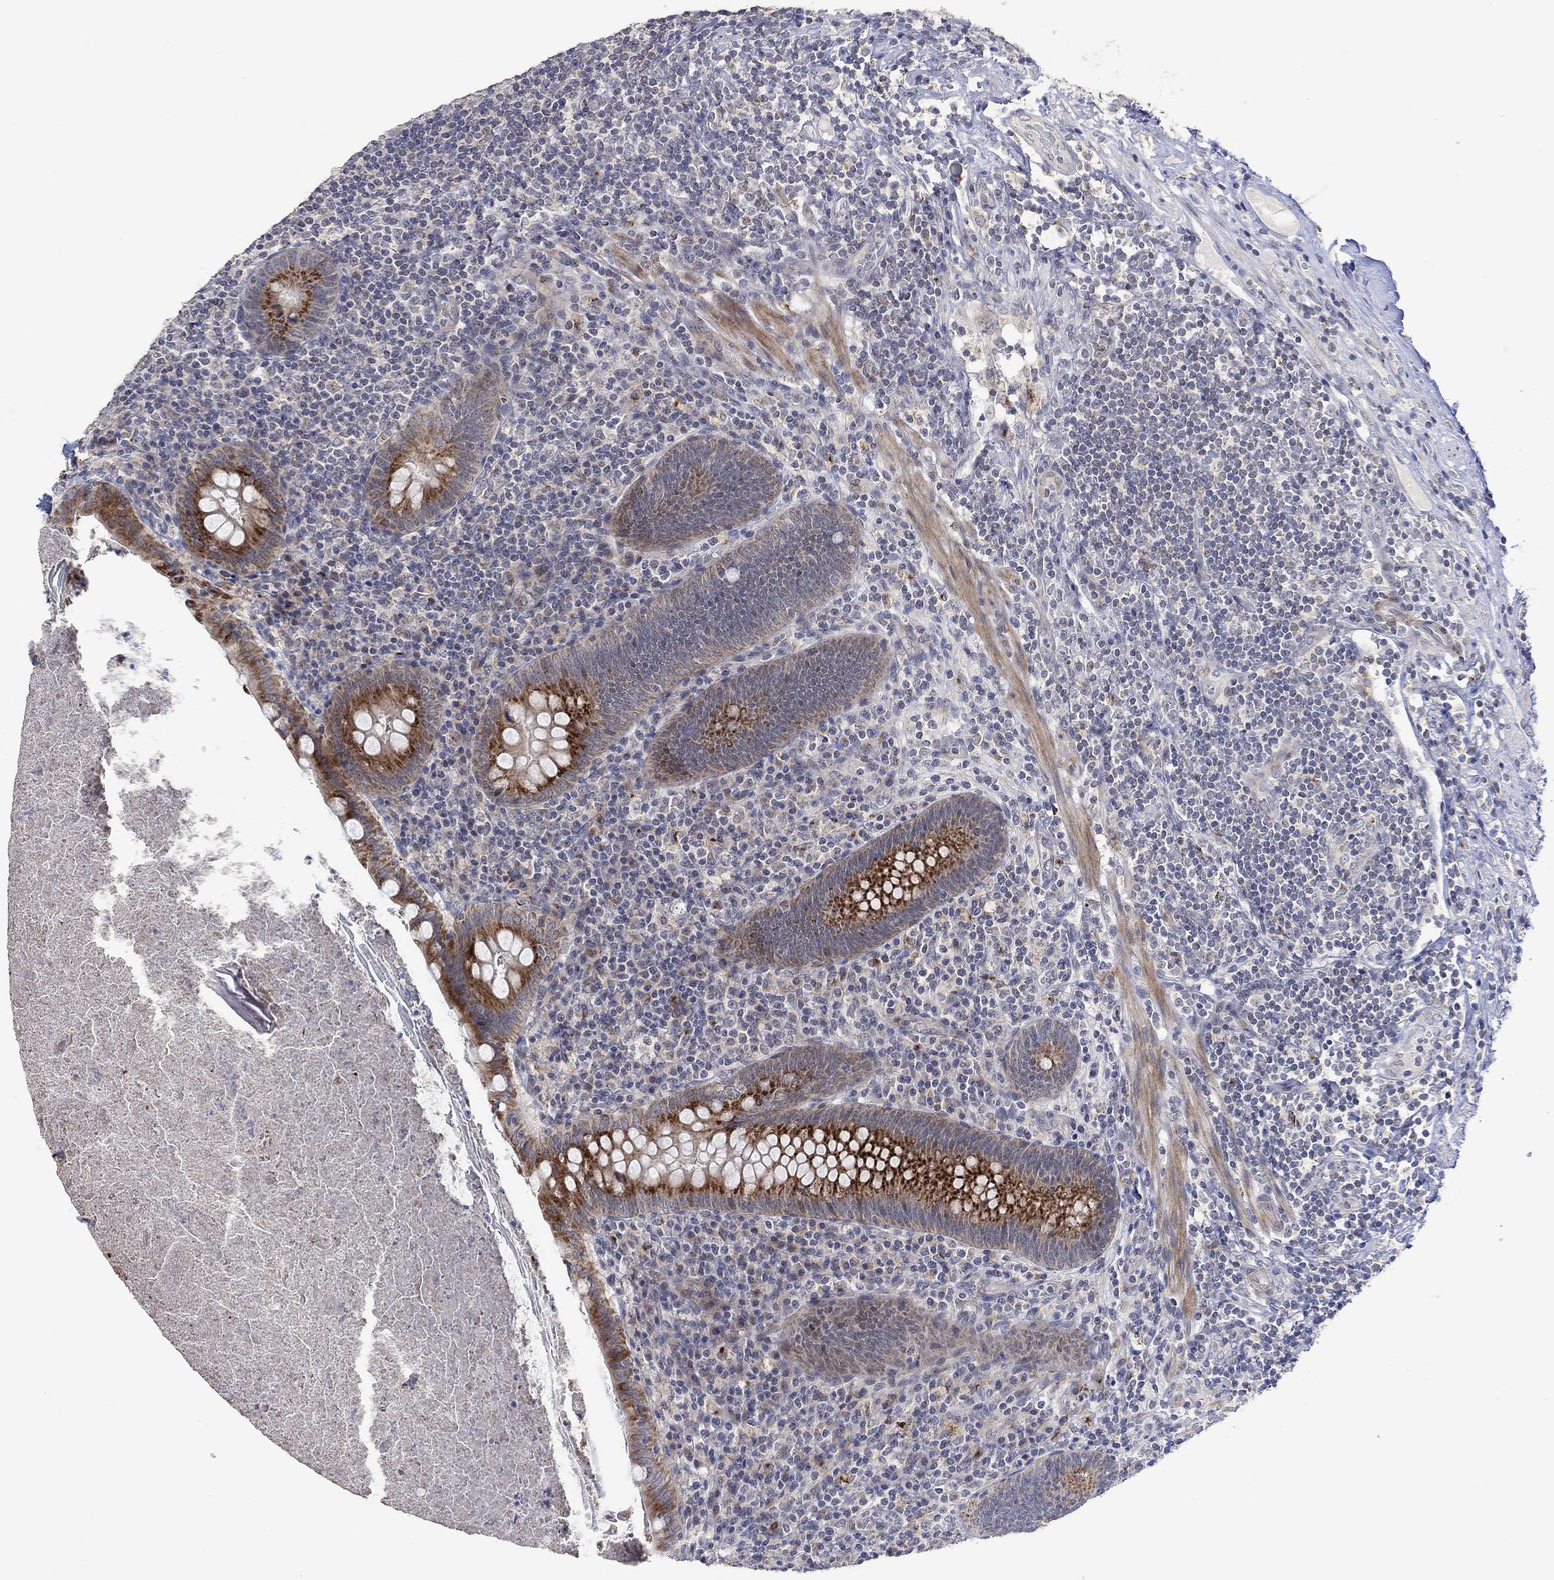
{"staining": {"intensity": "strong", "quantity": "25%-75%", "location": "cytoplasmic/membranous"}, "tissue": "appendix", "cell_type": "Glandular cells", "image_type": "normal", "snomed": [{"axis": "morphology", "description": "Normal tissue, NOS"}, {"axis": "topography", "description": "Appendix"}], "caption": "Brown immunohistochemical staining in normal appendix demonstrates strong cytoplasmic/membranous staining in approximately 25%-75% of glandular cells.", "gene": "SLC48A1", "patient": {"sex": "male", "age": 47}}